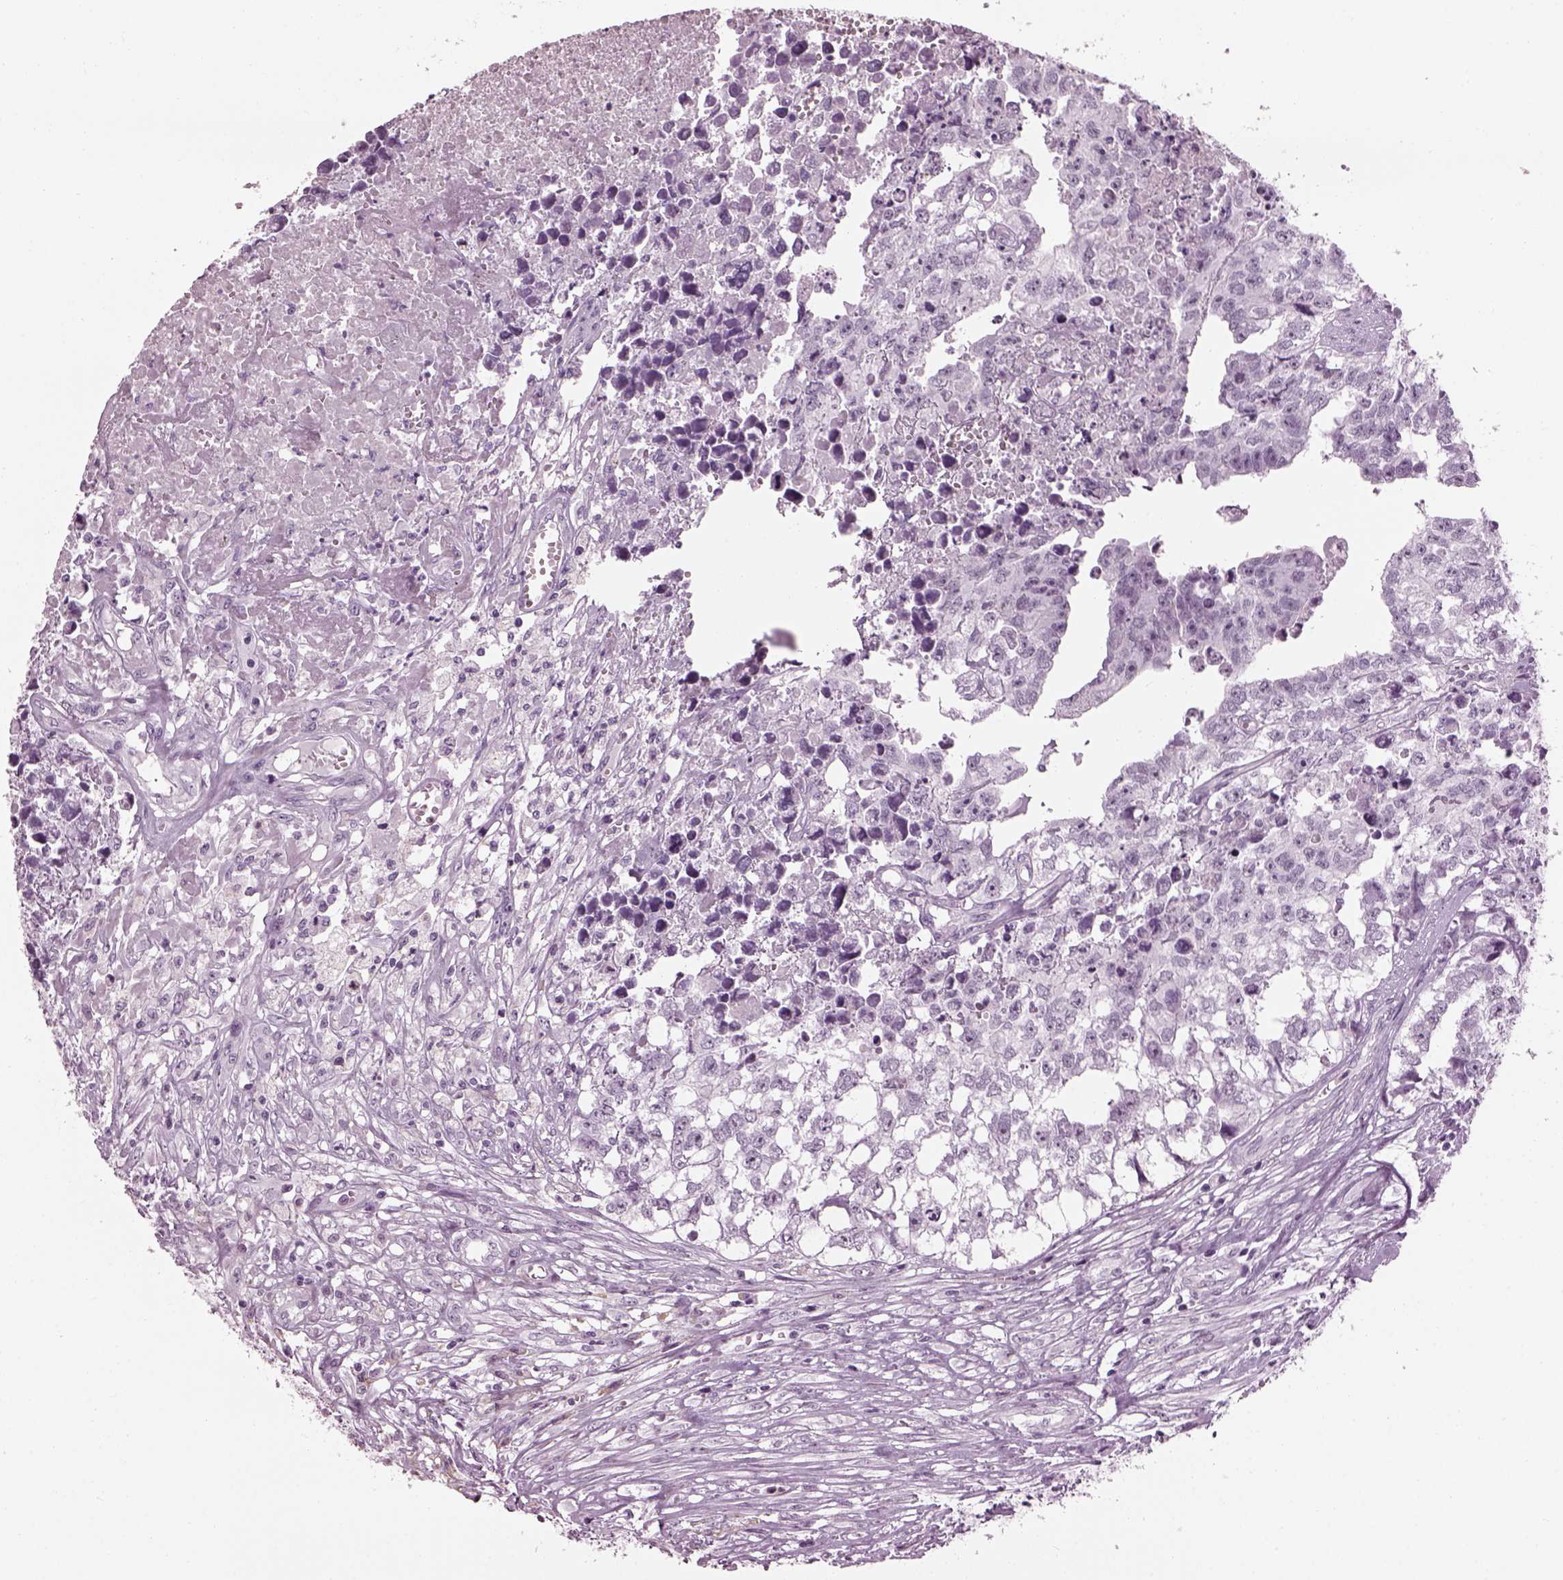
{"staining": {"intensity": "negative", "quantity": "none", "location": "none"}, "tissue": "testis cancer", "cell_type": "Tumor cells", "image_type": "cancer", "snomed": [{"axis": "morphology", "description": "Carcinoma, Embryonal, NOS"}, {"axis": "morphology", "description": "Teratoma, malignant, NOS"}, {"axis": "topography", "description": "Testis"}], "caption": "Immunohistochemistry (IHC) image of neoplastic tissue: testis cancer stained with DAB (3,3'-diaminobenzidine) shows no significant protein expression in tumor cells.", "gene": "ADGRG2", "patient": {"sex": "male", "age": 44}}